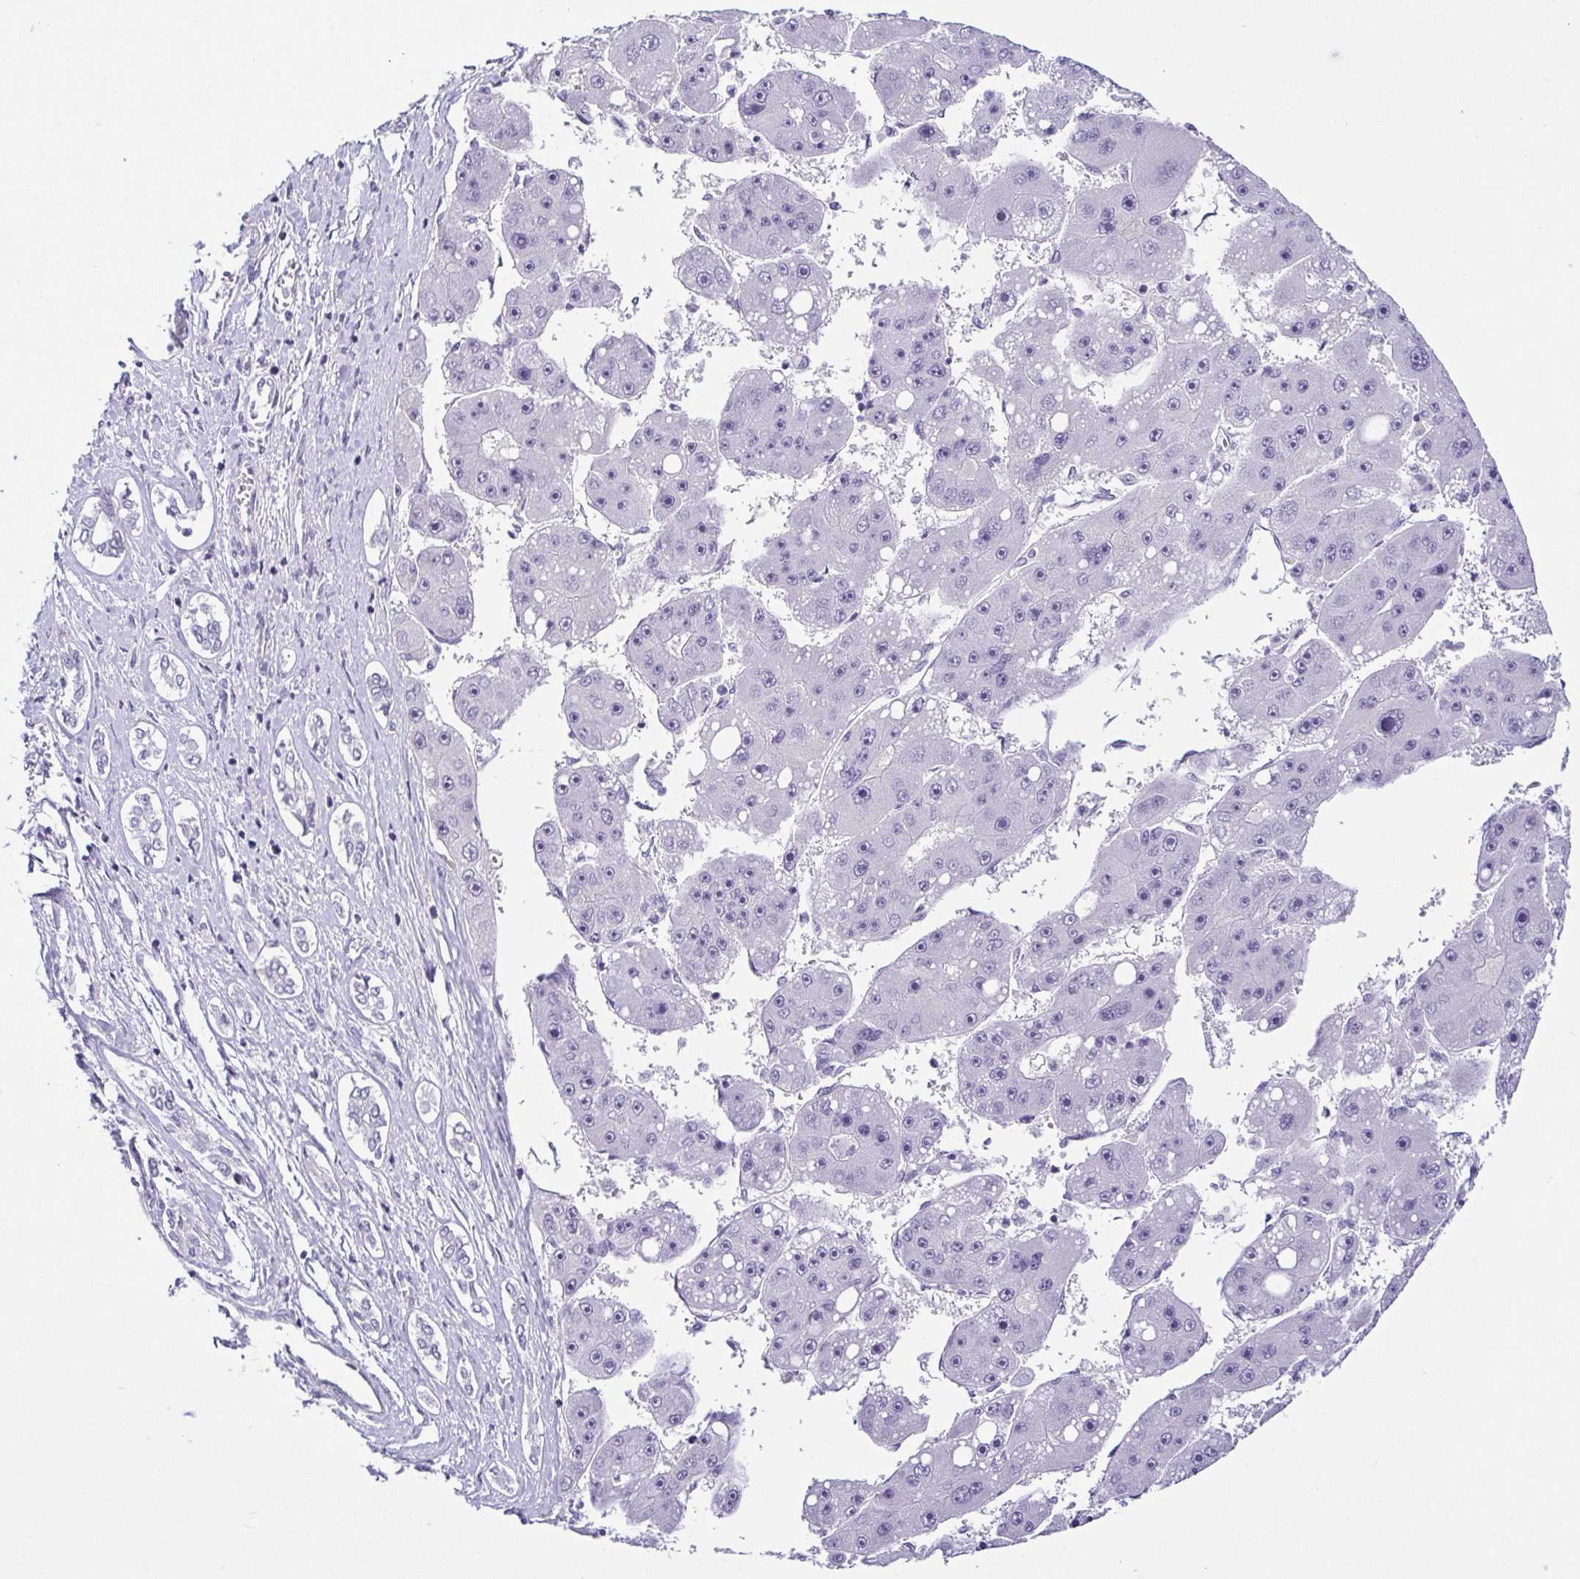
{"staining": {"intensity": "negative", "quantity": "none", "location": "none"}, "tissue": "liver cancer", "cell_type": "Tumor cells", "image_type": "cancer", "snomed": [{"axis": "morphology", "description": "Carcinoma, Hepatocellular, NOS"}, {"axis": "topography", "description": "Liver"}], "caption": "Tumor cells are negative for protein expression in human liver cancer (hepatocellular carcinoma).", "gene": "TCF3", "patient": {"sex": "female", "age": 61}}